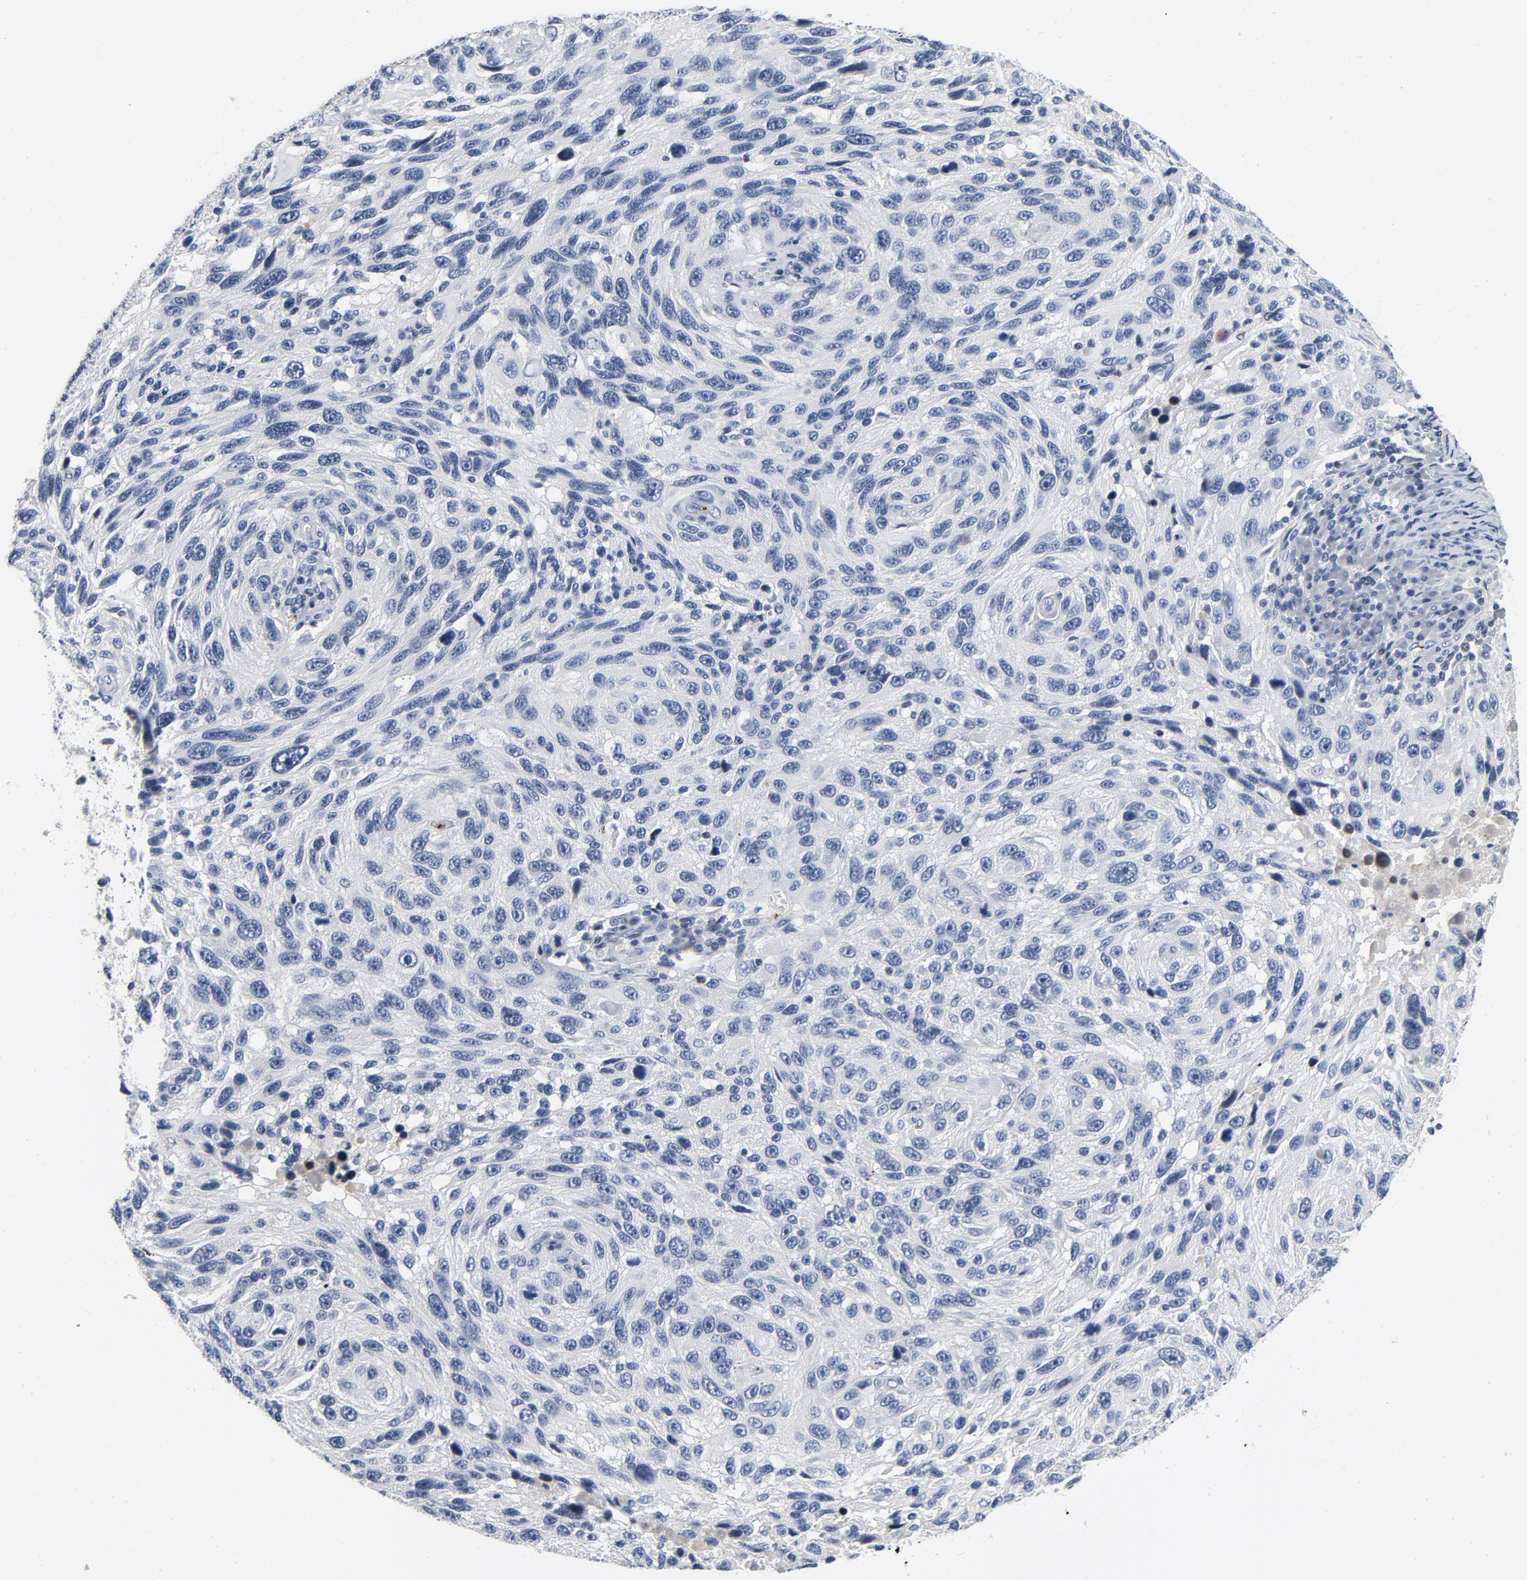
{"staining": {"intensity": "negative", "quantity": "none", "location": "none"}, "tissue": "melanoma", "cell_type": "Tumor cells", "image_type": "cancer", "snomed": [{"axis": "morphology", "description": "Malignant melanoma, NOS"}, {"axis": "topography", "description": "Skin"}], "caption": "Human melanoma stained for a protein using immunohistochemistry (IHC) shows no staining in tumor cells.", "gene": "PIM1", "patient": {"sex": "male", "age": 53}}